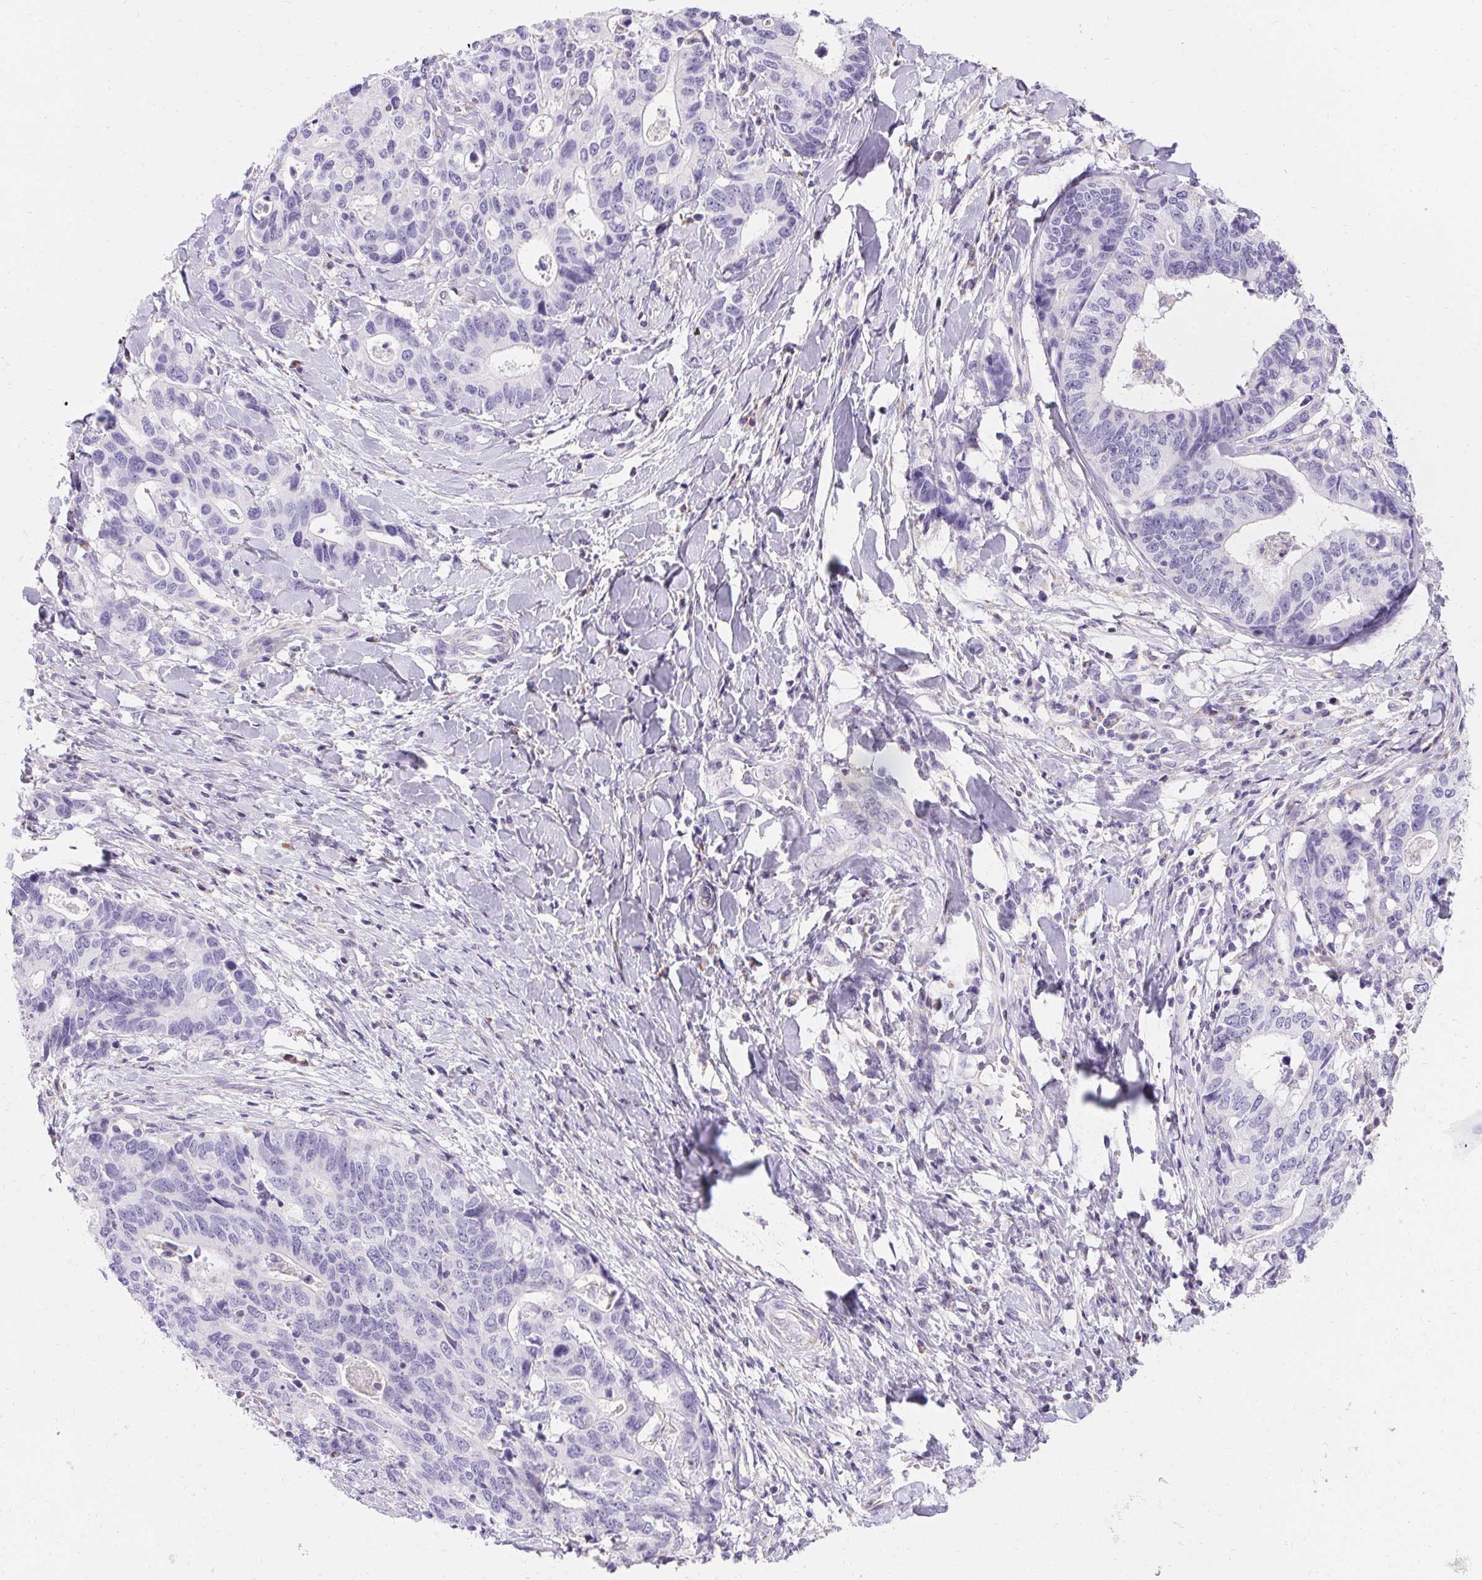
{"staining": {"intensity": "negative", "quantity": "none", "location": "none"}, "tissue": "stomach cancer", "cell_type": "Tumor cells", "image_type": "cancer", "snomed": [{"axis": "morphology", "description": "Adenocarcinoma, NOS"}, {"axis": "topography", "description": "Stomach, upper"}], "caption": "This is an IHC micrograph of human stomach cancer. There is no staining in tumor cells.", "gene": "ASGR2", "patient": {"sex": "female", "age": 67}}